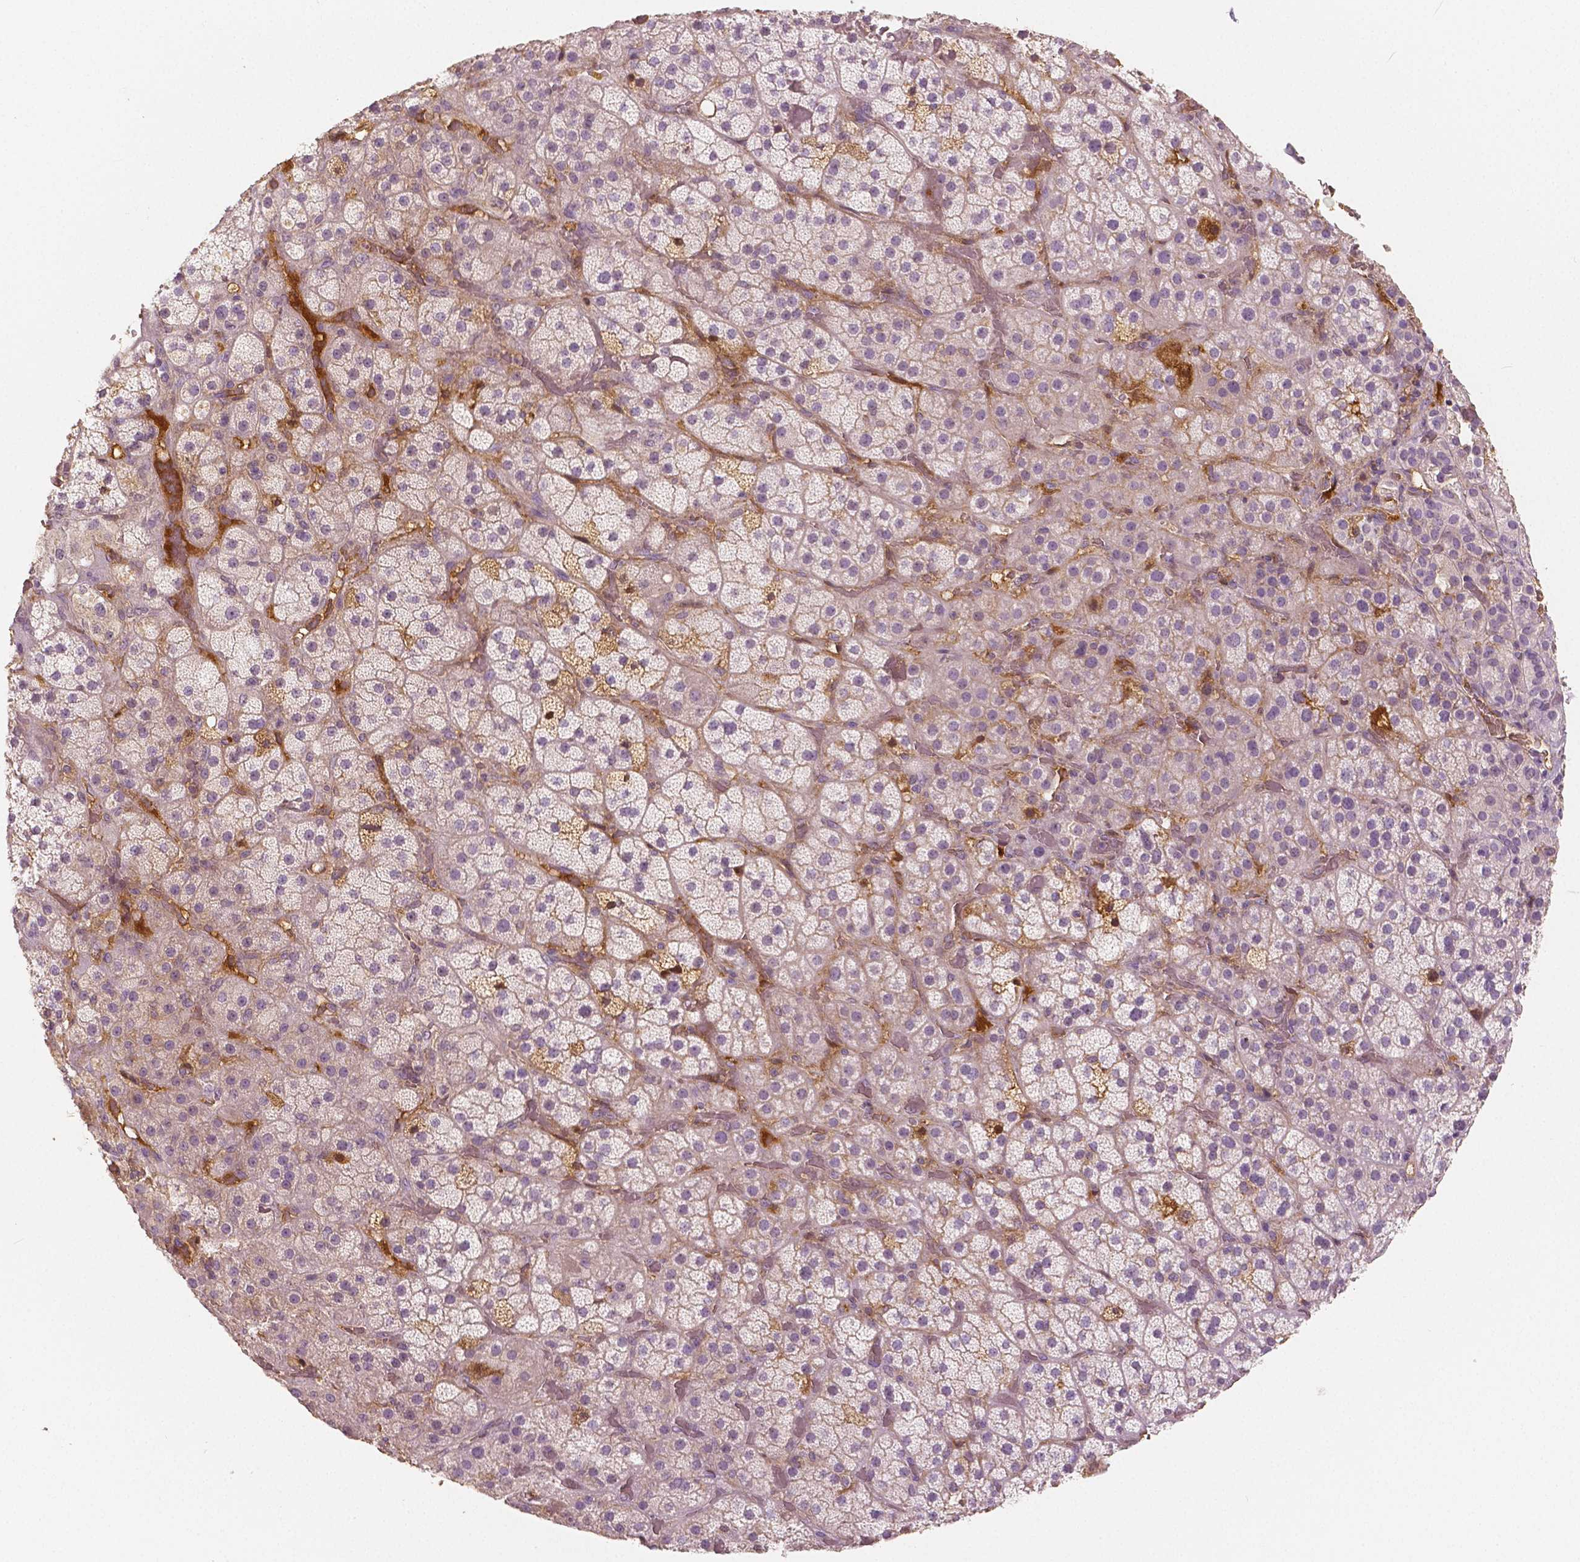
{"staining": {"intensity": "strong", "quantity": "<25%", "location": "cytoplasmic/membranous,nuclear"}, "tissue": "adrenal gland", "cell_type": "Glandular cells", "image_type": "normal", "snomed": [{"axis": "morphology", "description": "Normal tissue, NOS"}, {"axis": "topography", "description": "Adrenal gland"}], "caption": "Adrenal gland stained for a protein (brown) reveals strong cytoplasmic/membranous,nuclear positive positivity in approximately <25% of glandular cells.", "gene": "APOA4", "patient": {"sex": "male", "age": 57}}